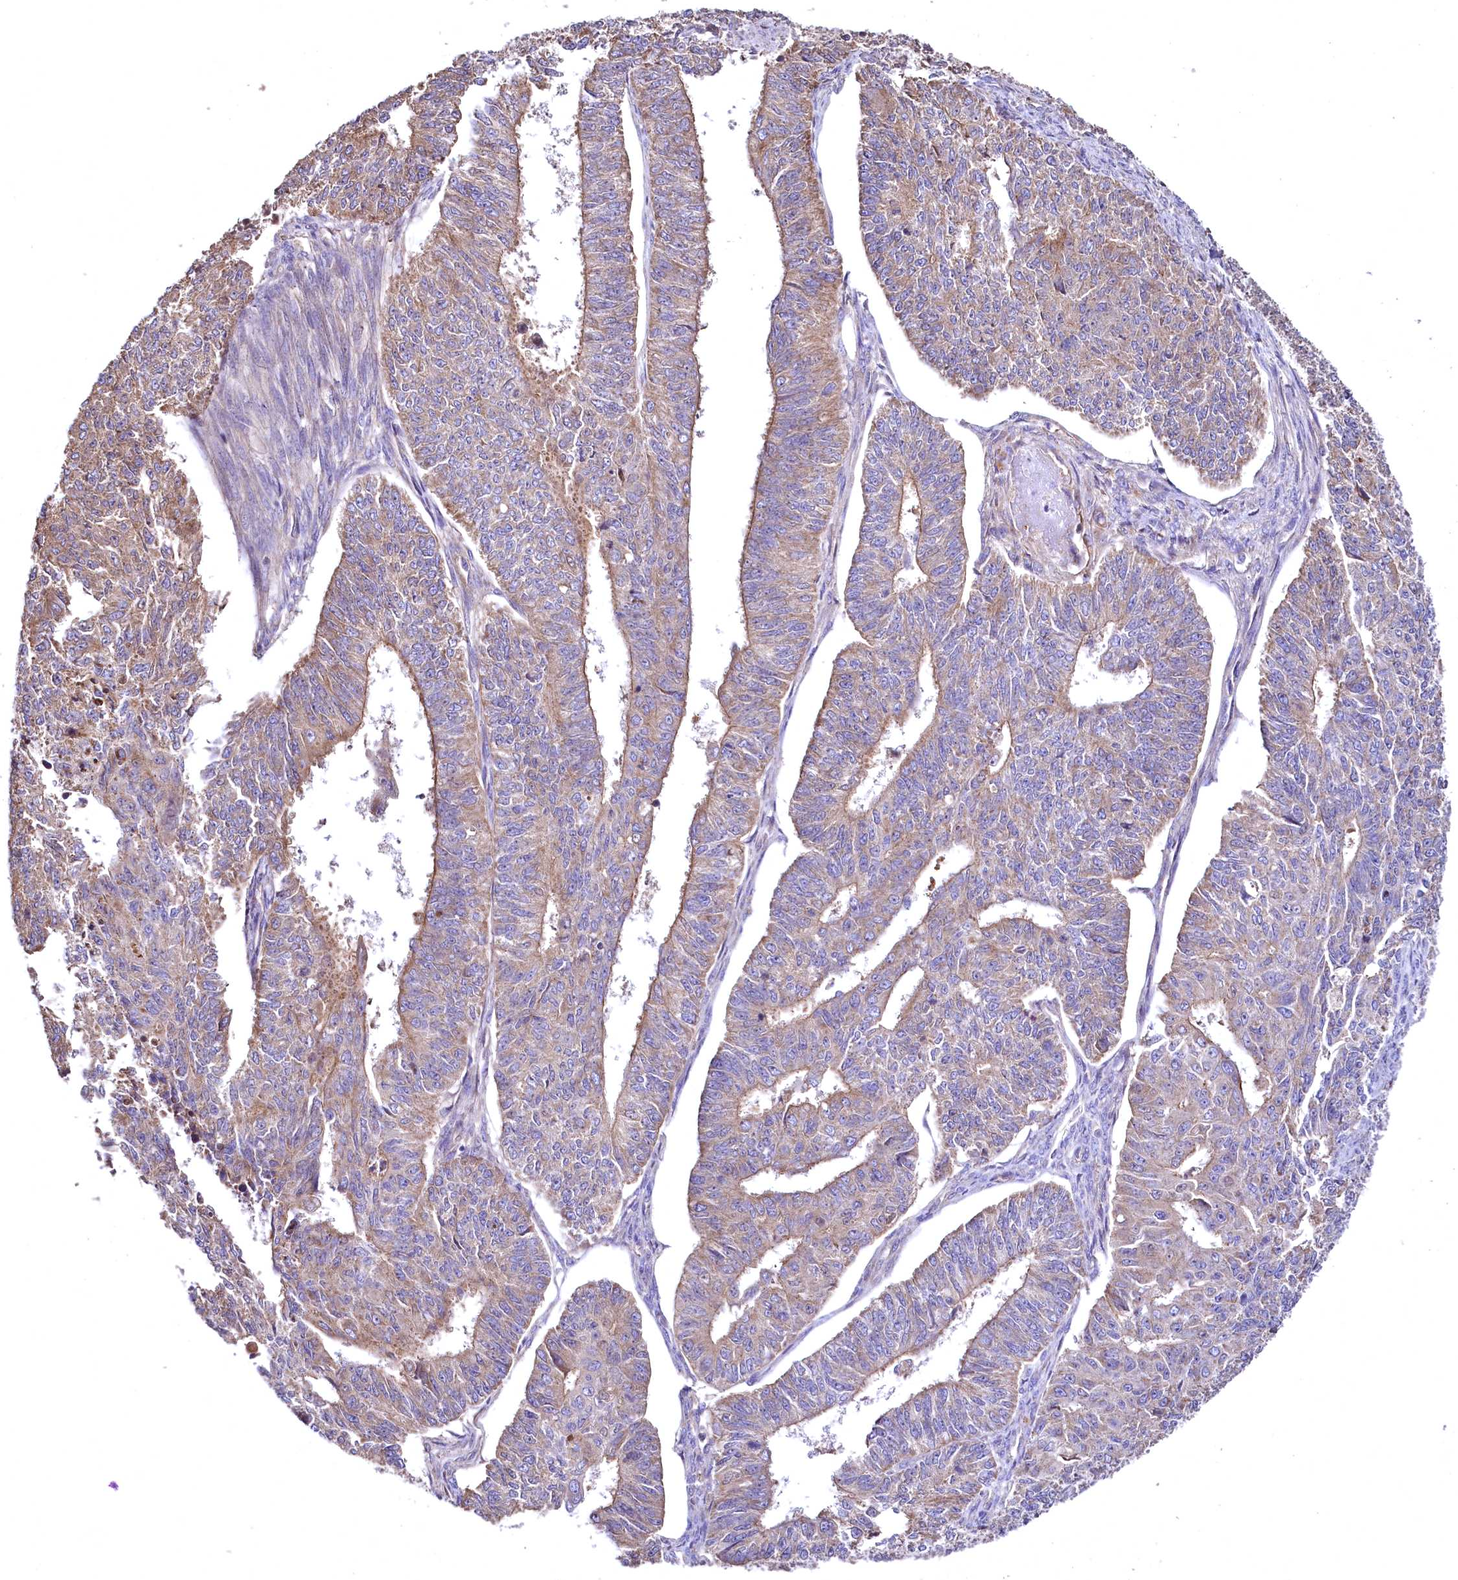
{"staining": {"intensity": "moderate", "quantity": ">75%", "location": "cytoplasmic/membranous"}, "tissue": "endometrial cancer", "cell_type": "Tumor cells", "image_type": "cancer", "snomed": [{"axis": "morphology", "description": "Adenocarcinoma, NOS"}, {"axis": "topography", "description": "Endometrium"}], "caption": "Endometrial cancer (adenocarcinoma) stained with DAB (3,3'-diaminobenzidine) immunohistochemistry demonstrates medium levels of moderate cytoplasmic/membranous positivity in about >75% of tumor cells.", "gene": "TBCEL", "patient": {"sex": "female", "age": 32}}